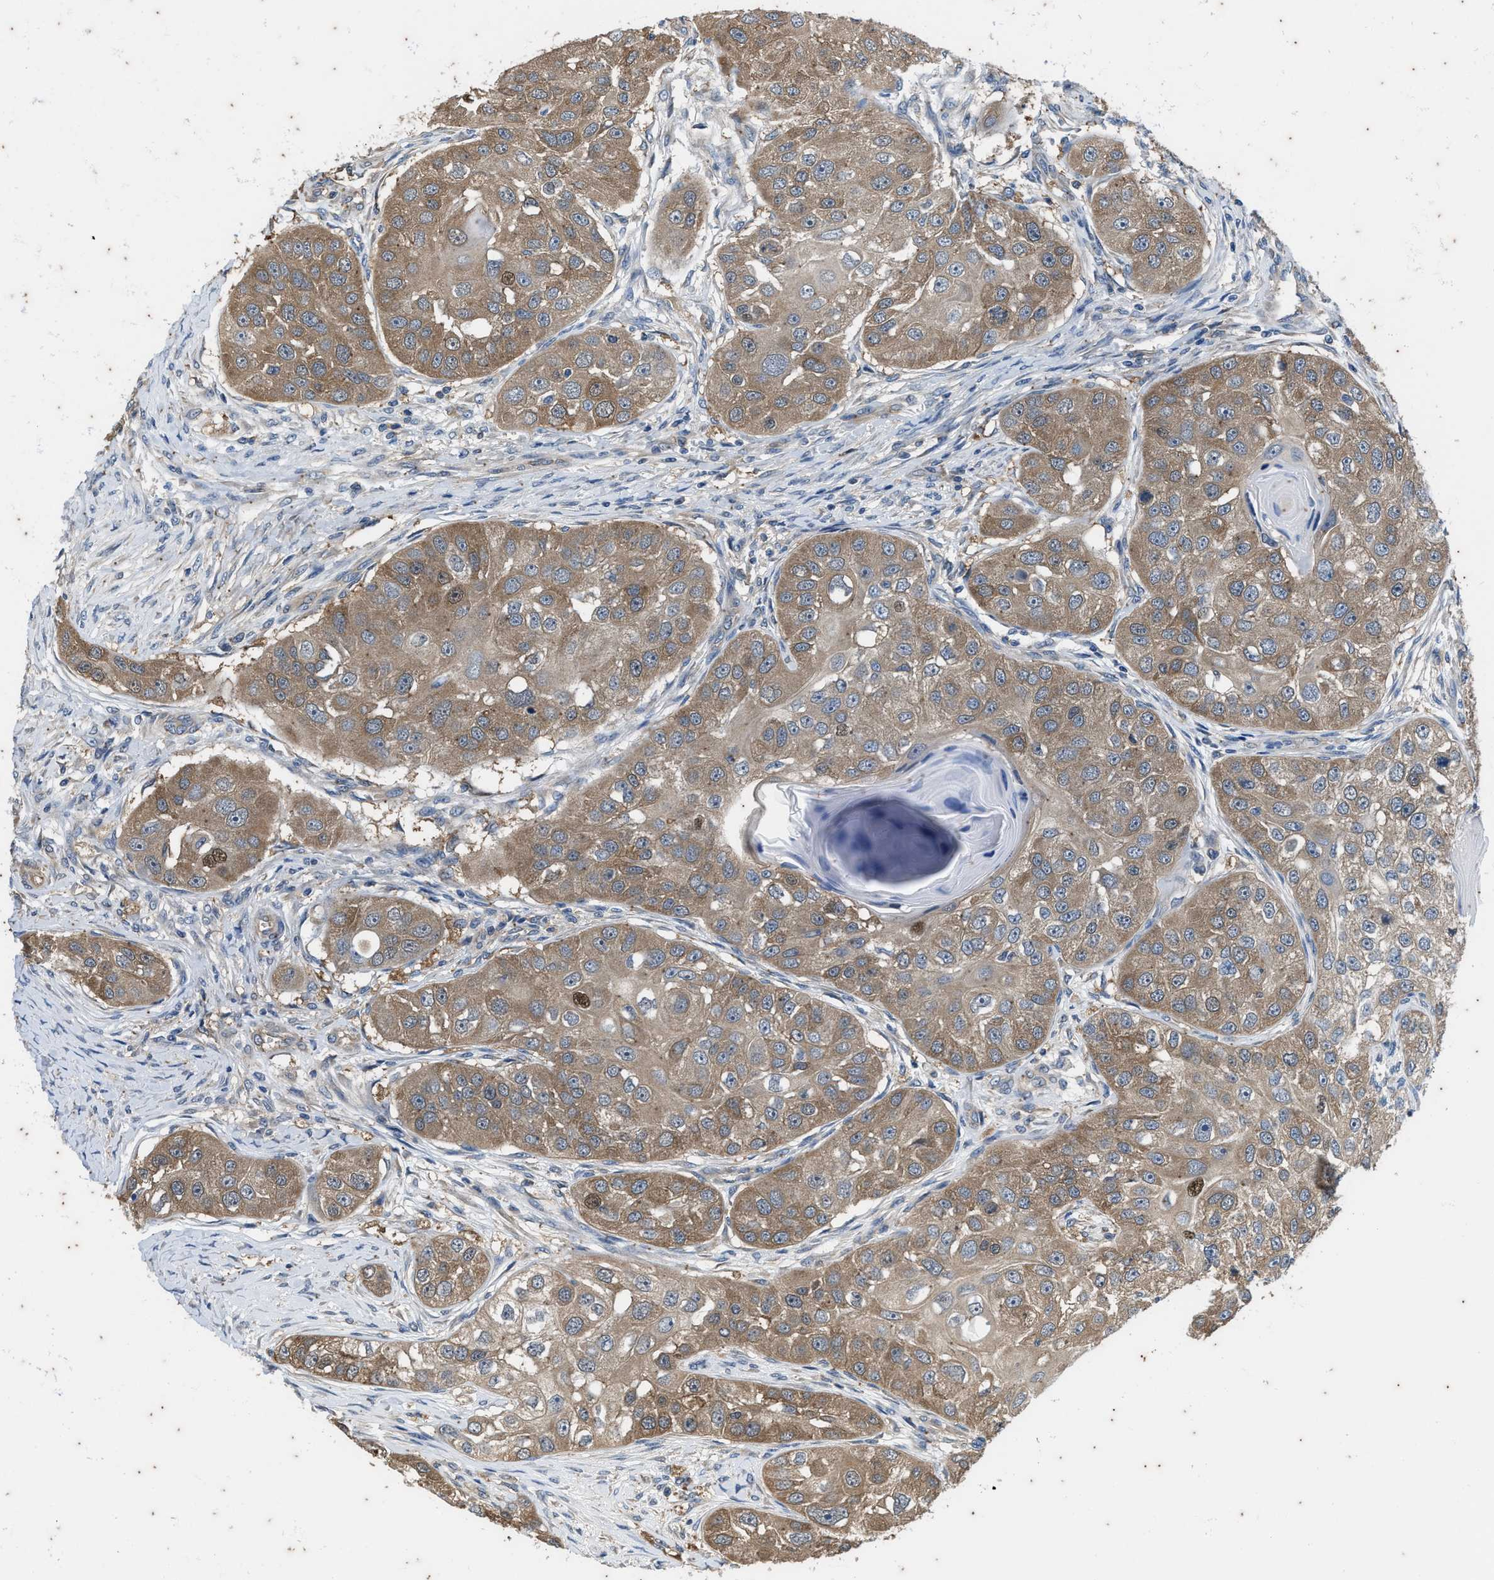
{"staining": {"intensity": "moderate", "quantity": ">75%", "location": "cytoplasmic/membranous"}, "tissue": "head and neck cancer", "cell_type": "Tumor cells", "image_type": "cancer", "snomed": [{"axis": "morphology", "description": "Normal tissue, NOS"}, {"axis": "morphology", "description": "Squamous cell carcinoma, NOS"}, {"axis": "topography", "description": "Skeletal muscle"}, {"axis": "topography", "description": "Head-Neck"}], "caption": "The histopathology image displays staining of head and neck cancer (squamous cell carcinoma), revealing moderate cytoplasmic/membranous protein positivity (brown color) within tumor cells. Immunohistochemistry stains the protein in brown and the nuclei are stained blue.", "gene": "COX19", "patient": {"sex": "male", "age": 51}}